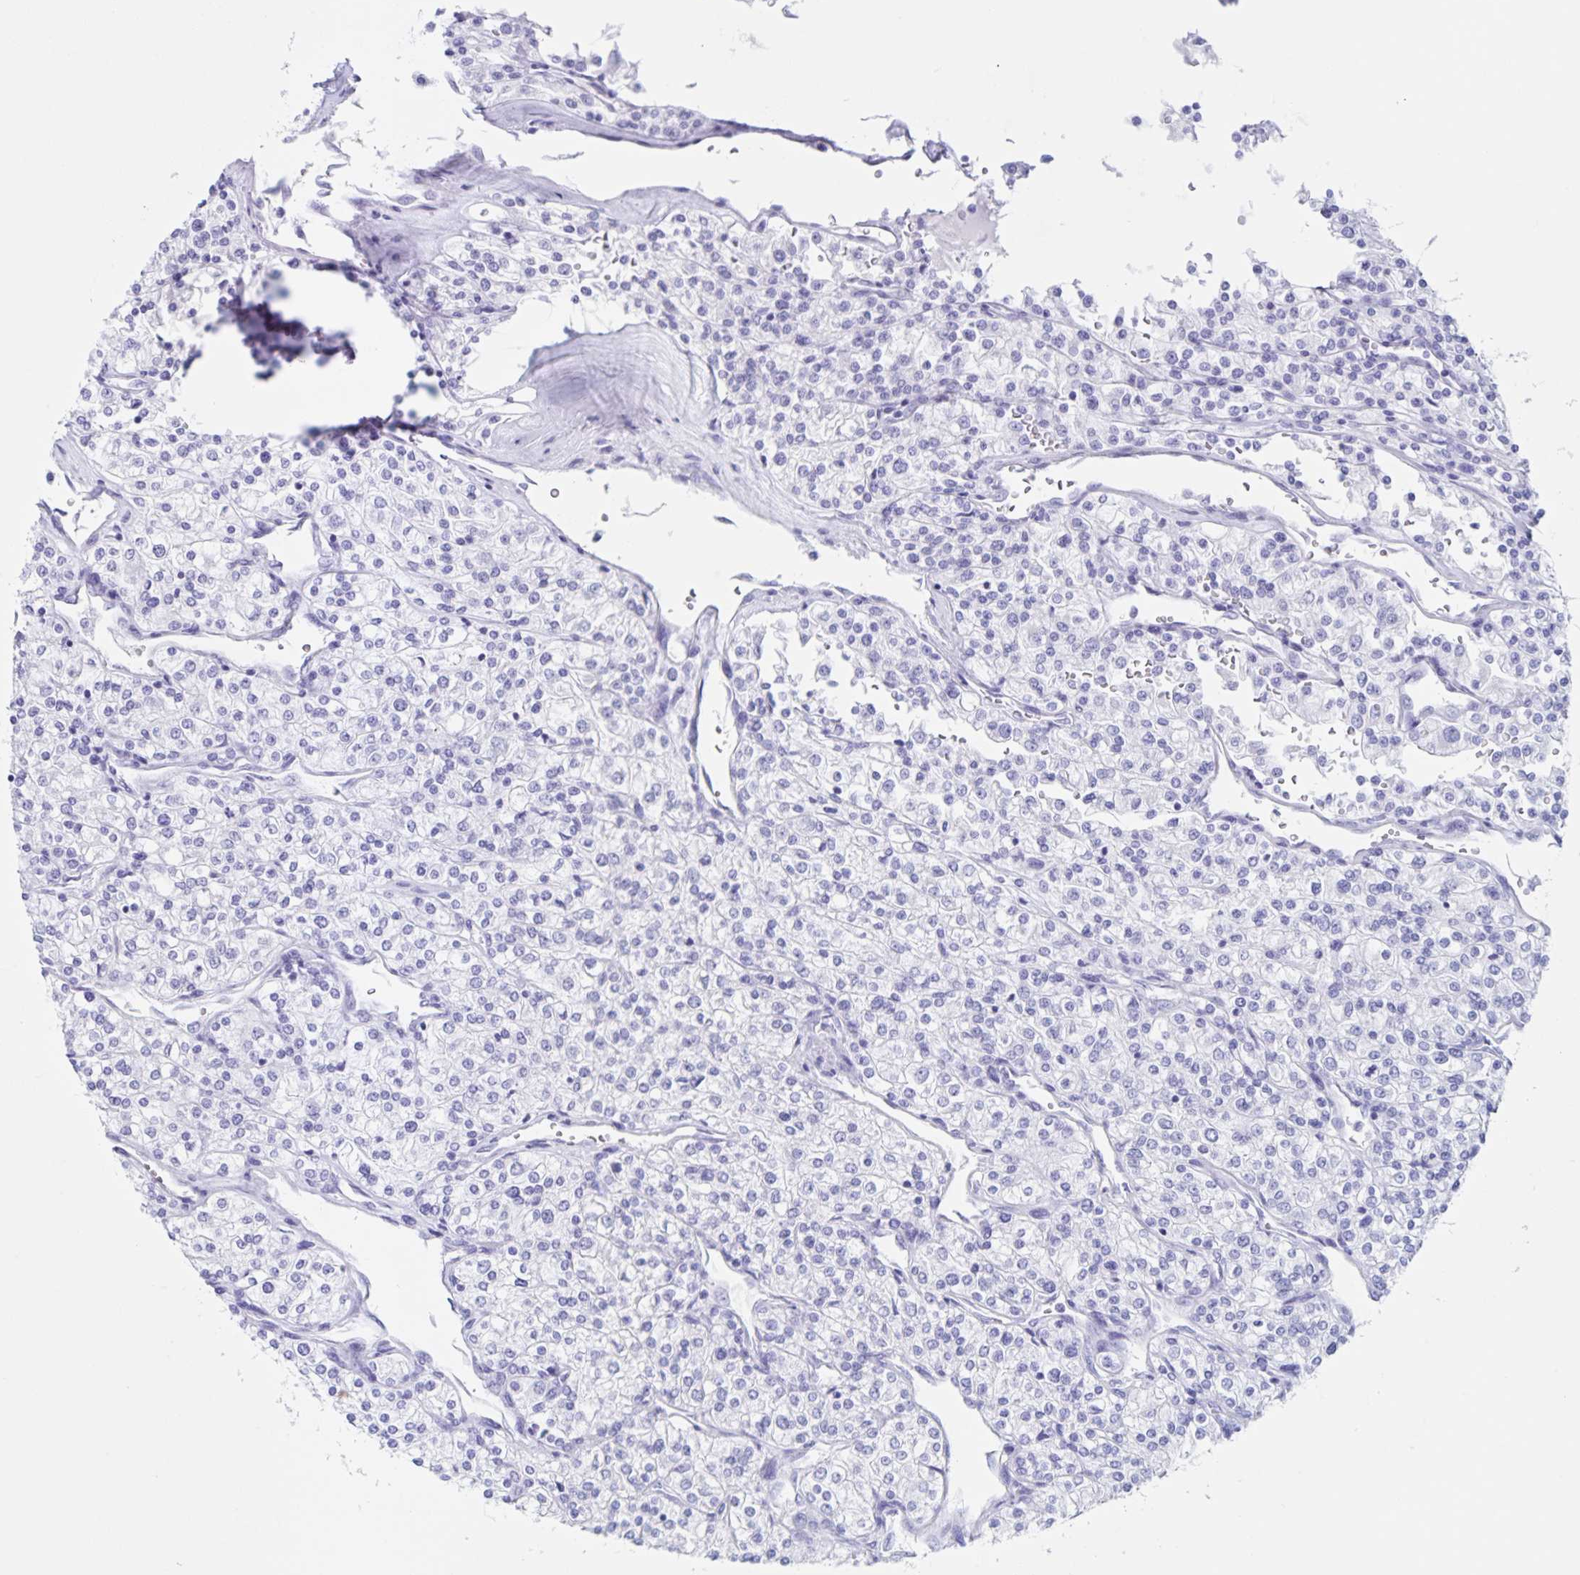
{"staining": {"intensity": "negative", "quantity": "none", "location": "none"}, "tissue": "renal cancer", "cell_type": "Tumor cells", "image_type": "cancer", "snomed": [{"axis": "morphology", "description": "Adenocarcinoma, NOS"}, {"axis": "topography", "description": "Kidney"}], "caption": "Immunohistochemistry image of human adenocarcinoma (renal) stained for a protein (brown), which shows no positivity in tumor cells.", "gene": "C12orf56", "patient": {"sex": "male", "age": 80}}